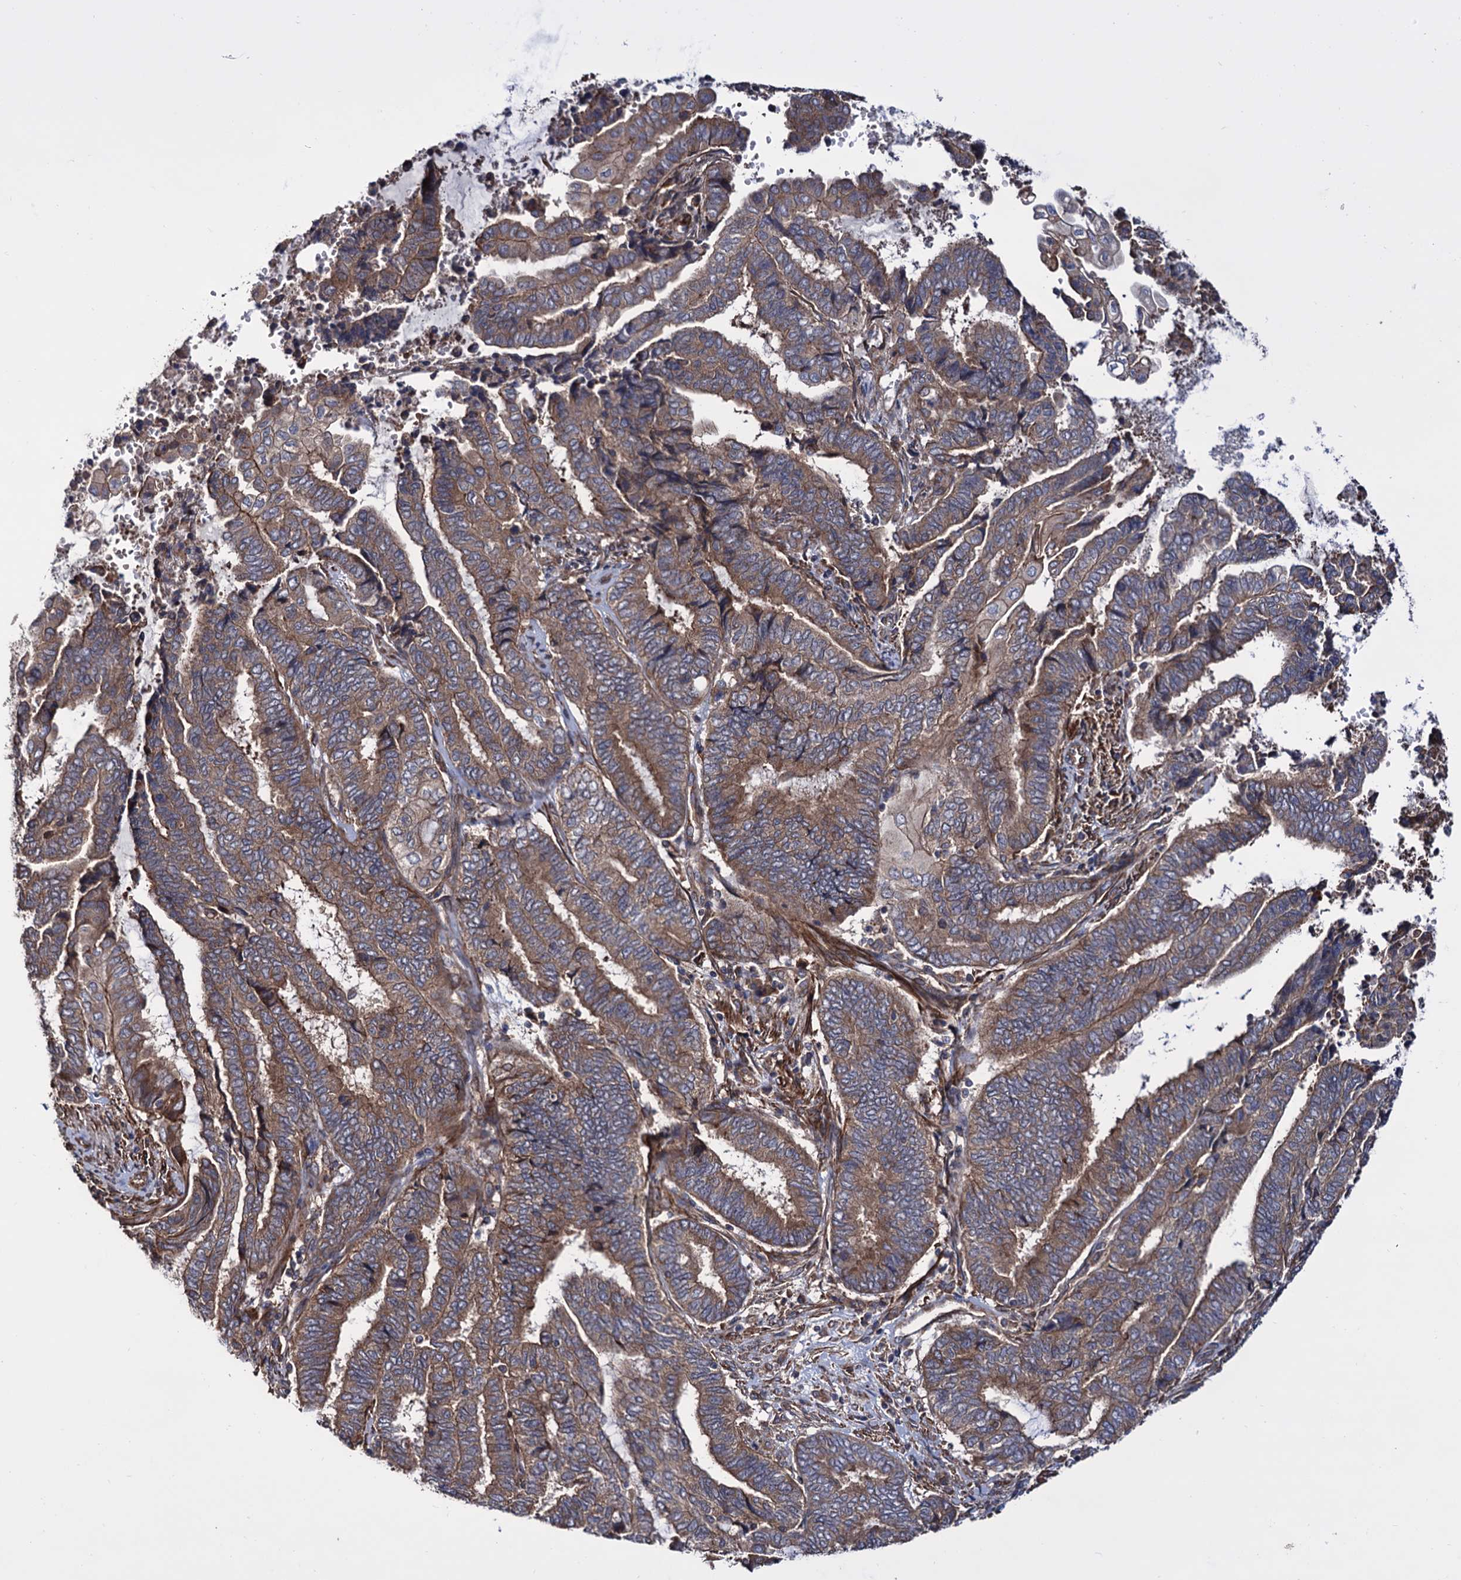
{"staining": {"intensity": "moderate", "quantity": ">75%", "location": "cytoplasmic/membranous"}, "tissue": "endometrial cancer", "cell_type": "Tumor cells", "image_type": "cancer", "snomed": [{"axis": "morphology", "description": "Adenocarcinoma, NOS"}, {"axis": "topography", "description": "Uterus"}, {"axis": "topography", "description": "Endometrium"}], "caption": "High-power microscopy captured an immunohistochemistry photomicrograph of adenocarcinoma (endometrial), revealing moderate cytoplasmic/membranous expression in approximately >75% of tumor cells. The protein of interest is stained brown, and the nuclei are stained in blue (DAB IHC with brightfield microscopy, high magnification).", "gene": "FERMT2", "patient": {"sex": "female", "age": 70}}